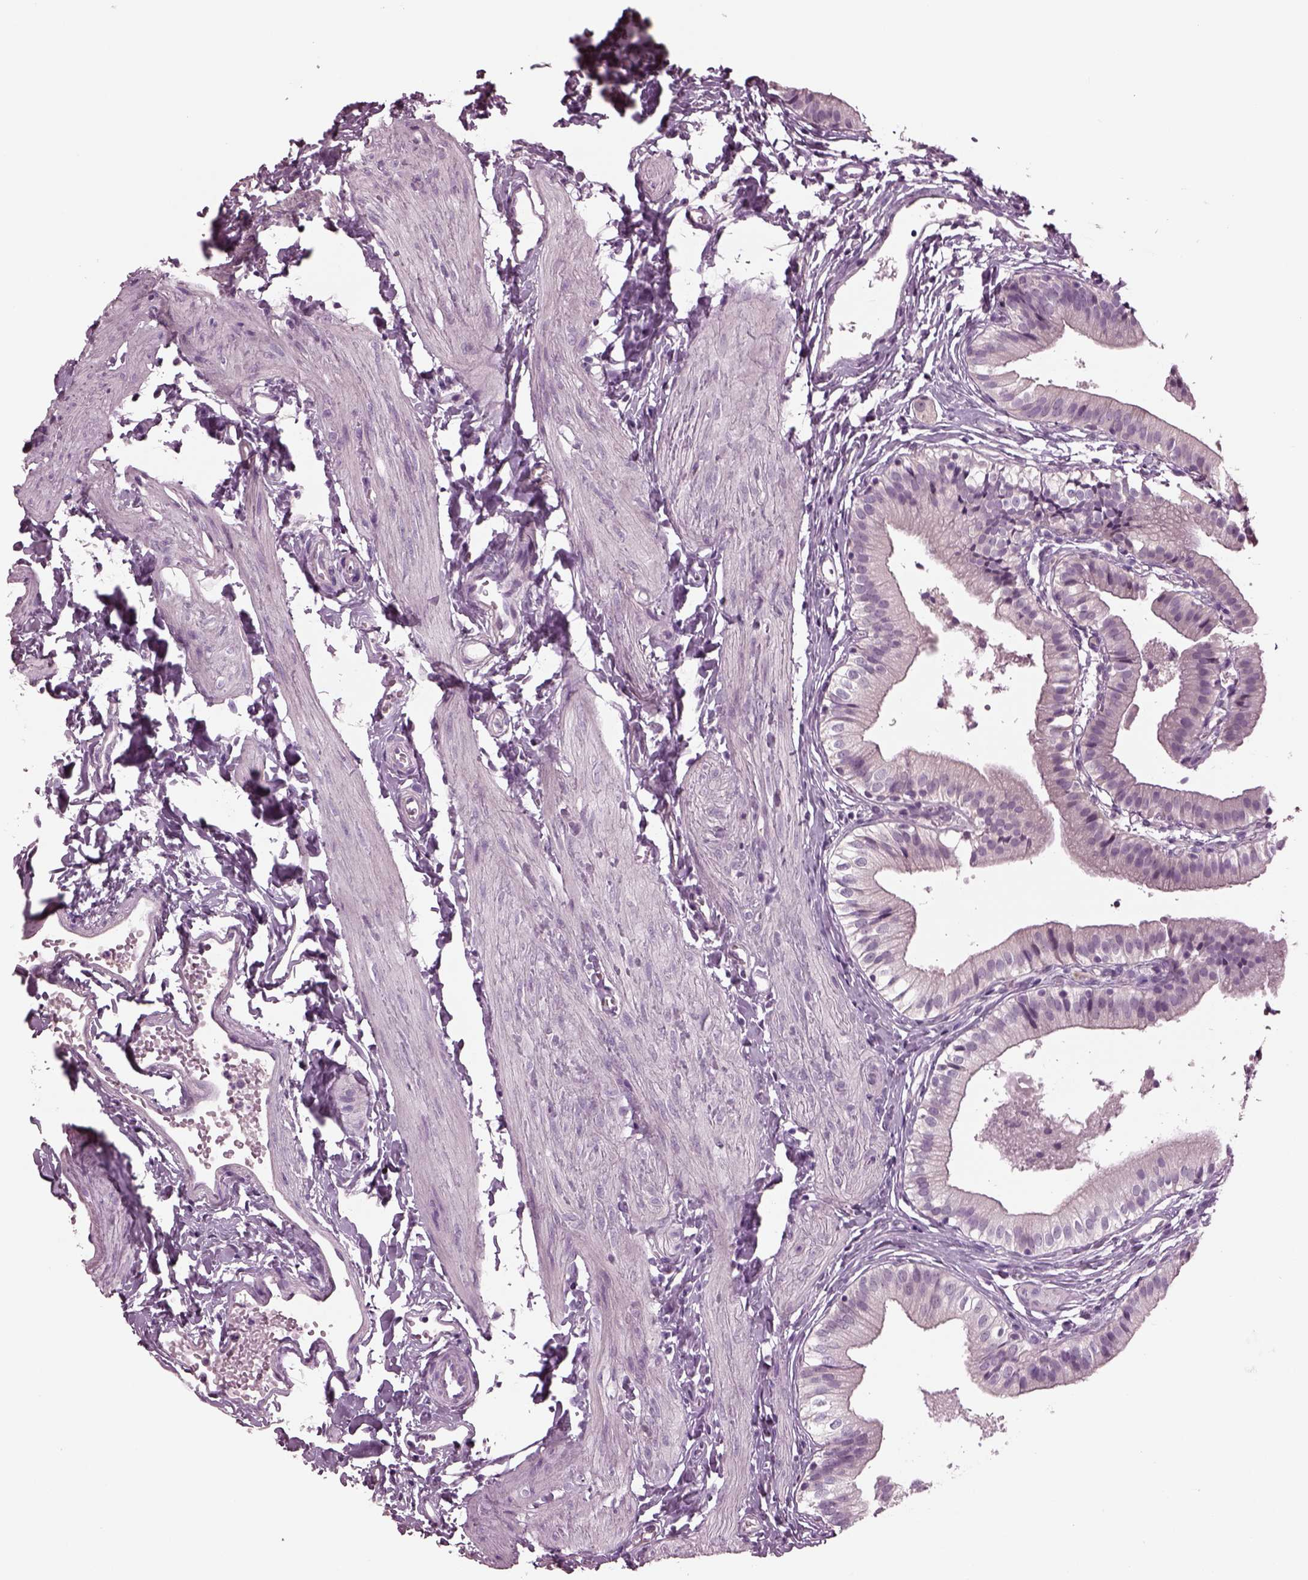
{"staining": {"intensity": "negative", "quantity": "none", "location": "none"}, "tissue": "gallbladder", "cell_type": "Glandular cells", "image_type": "normal", "snomed": [{"axis": "morphology", "description": "Normal tissue, NOS"}, {"axis": "topography", "description": "Gallbladder"}], "caption": "Gallbladder was stained to show a protein in brown. There is no significant expression in glandular cells. (DAB (3,3'-diaminobenzidine) IHC with hematoxylin counter stain).", "gene": "CLCN4", "patient": {"sex": "female", "age": 47}}